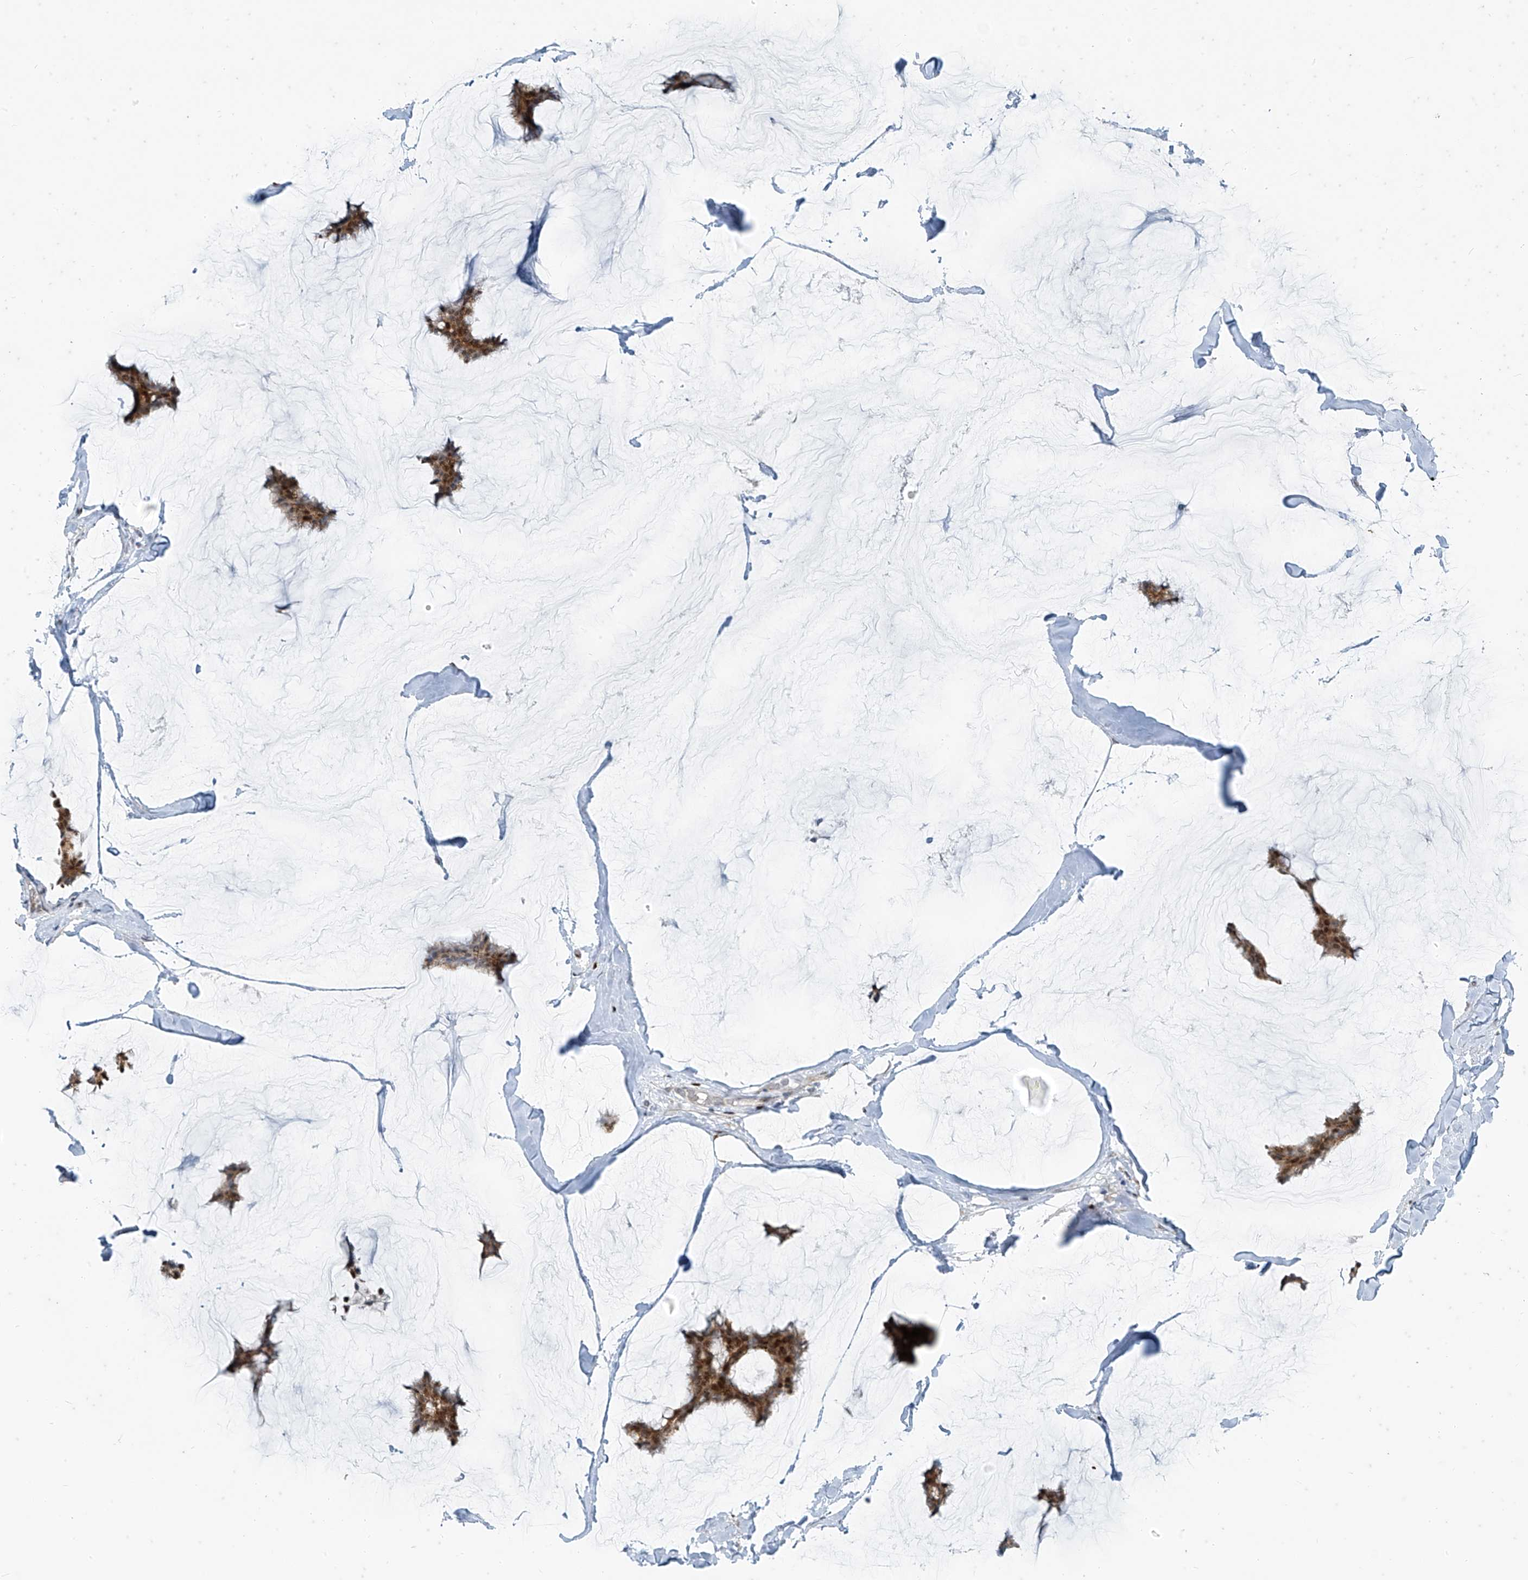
{"staining": {"intensity": "moderate", "quantity": ">75%", "location": "cytoplasmic/membranous,nuclear"}, "tissue": "breast cancer", "cell_type": "Tumor cells", "image_type": "cancer", "snomed": [{"axis": "morphology", "description": "Duct carcinoma"}, {"axis": "topography", "description": "Breast"}], "caption": "Human breast cancer (invasive ductal carcinoma) stained with a protein marker exhibits moderate staining in tumor cells.", "gene": "PPCS", "patient": {"sex": "female", "age": 93}}